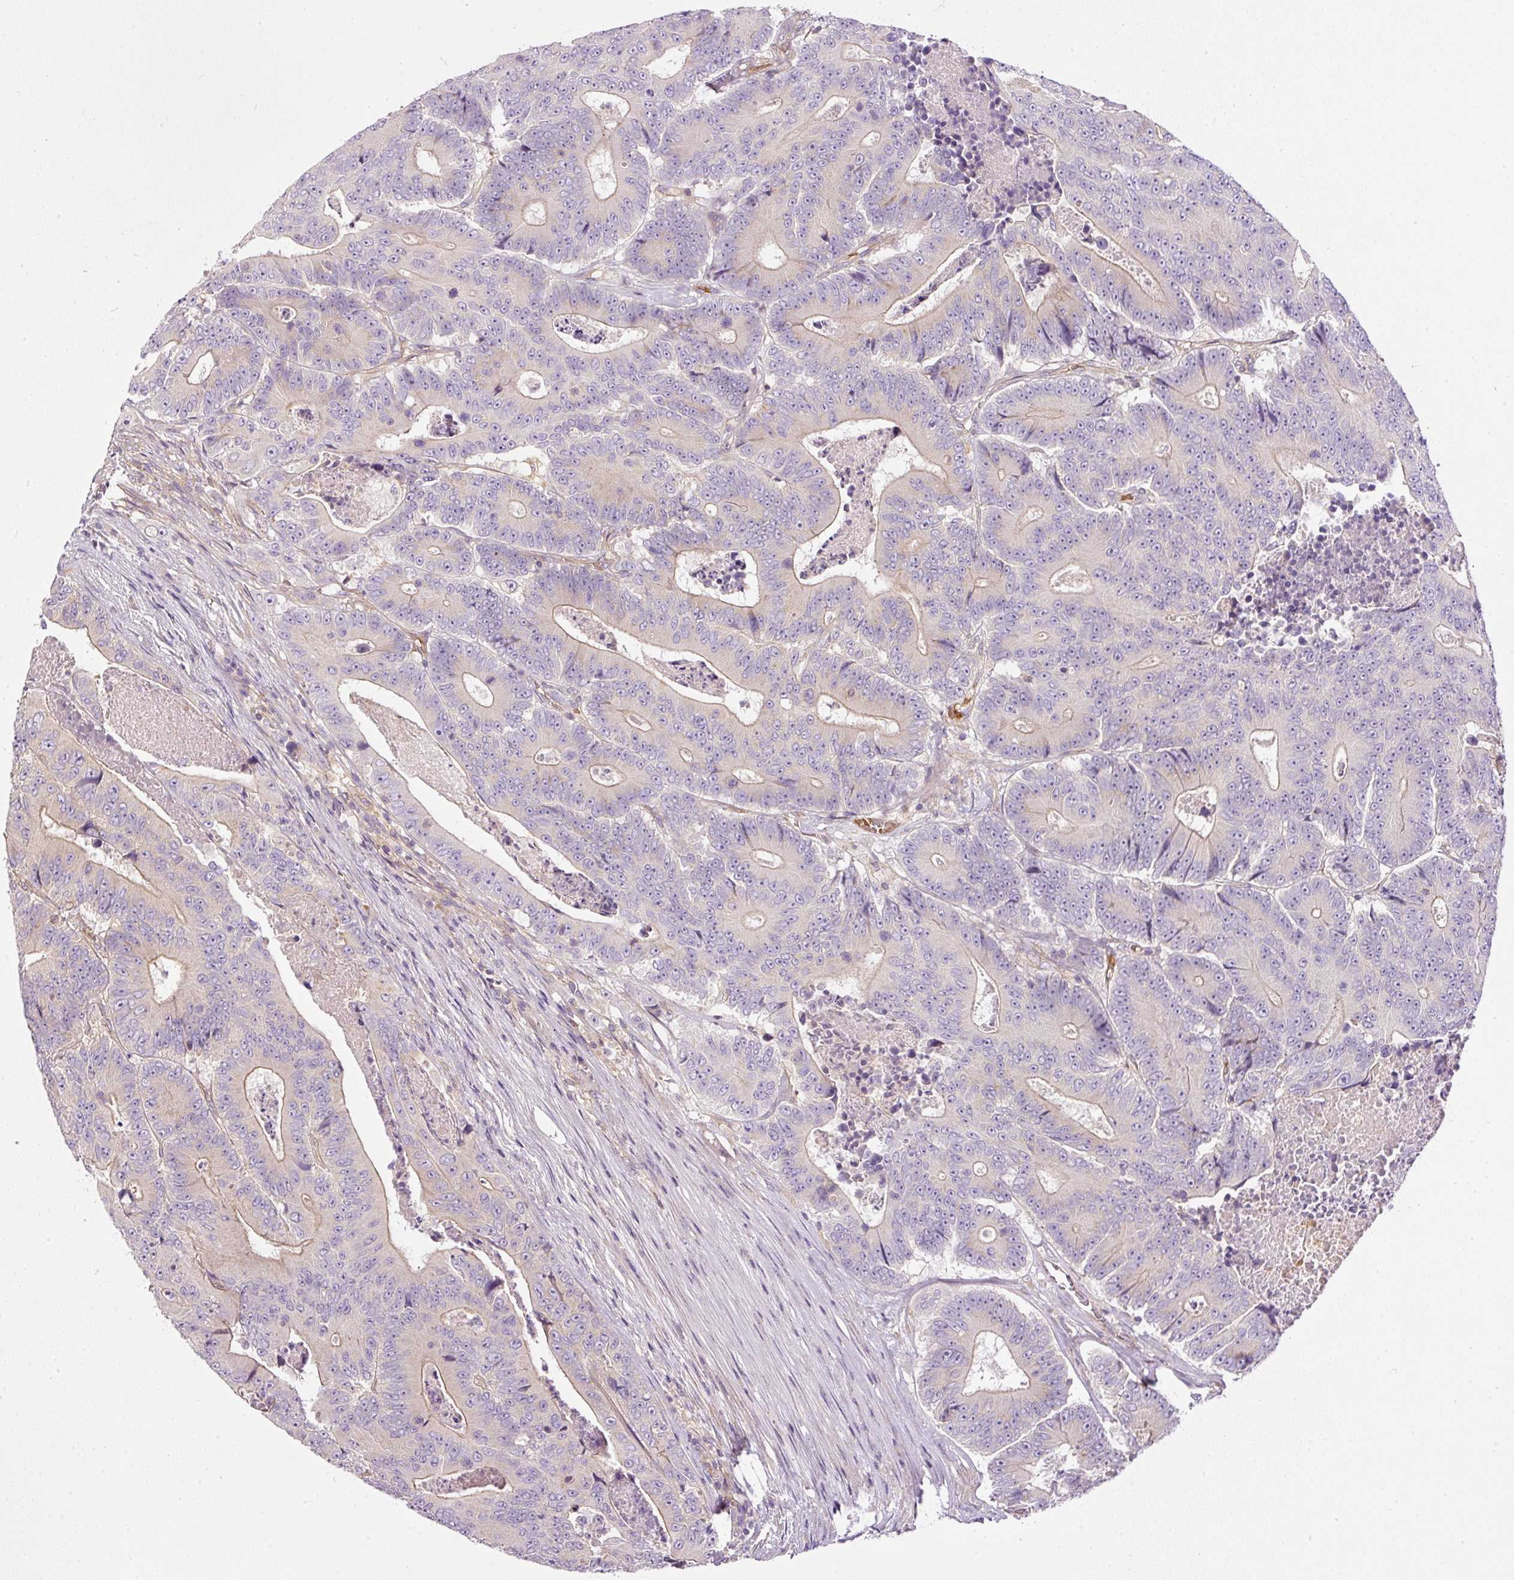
{"staining": {"intensity": "negative", "quantity": "none", "location": "none"}, "tissue": "colorectal cancer", "cell_type": "Tumor cells", "image_type": "cancer", "snomed": [{"axis": "morphology", "description": "Adenocarcinoma, NOS"}, {"axis": "topography", "description": "Colon"}], "caption": "Immunohistochemistry (IHC) histopathology image of neoplastic tissue: adenocarcinoma (colorectal) stained with DAB (3,3'-diaminobenzidine) displays no significant protein positivity in tumor cells.", "gene": "TBC1D2B", "patient": {"sex": "male", "age": 83}}